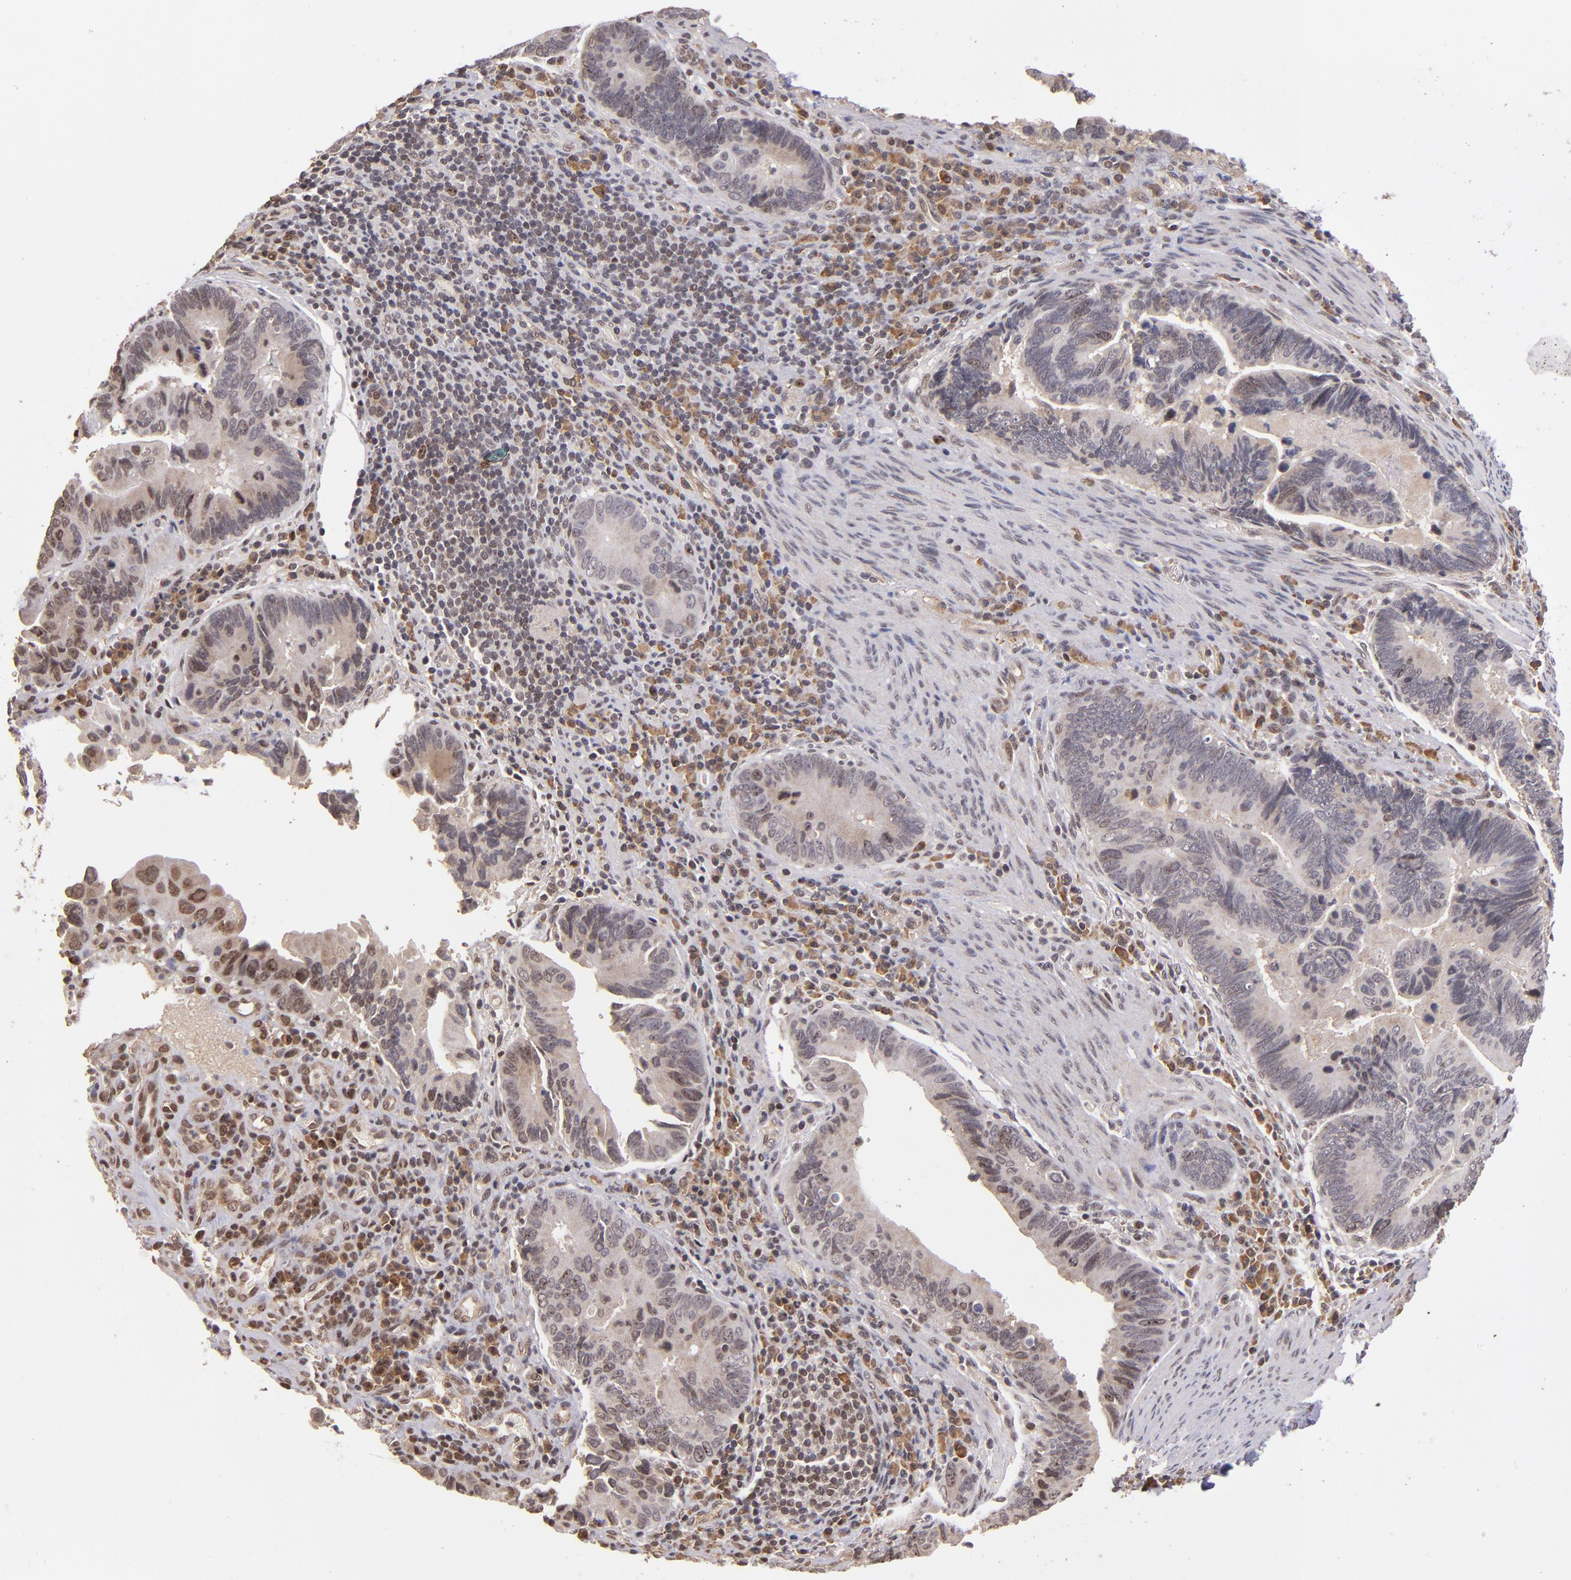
{"staining": {"intensity": "weak", "quantity": "<25%", "location": "nuclear"}, "tissue": "pancreatic cancer", "cell_type": "Tumor cells", "image_type": "cancer", "snomed": [{"axis": "morphology", "description": "Adenocarcinoma, NOS"}, {"axis": "topography", "description": "Pancreas"}], "caption": "Tumor cells show no significant protein positivity in pancreatic cancer.", "gene": "ABHD12B", "patient": {"sex": "female", "age": 70}}